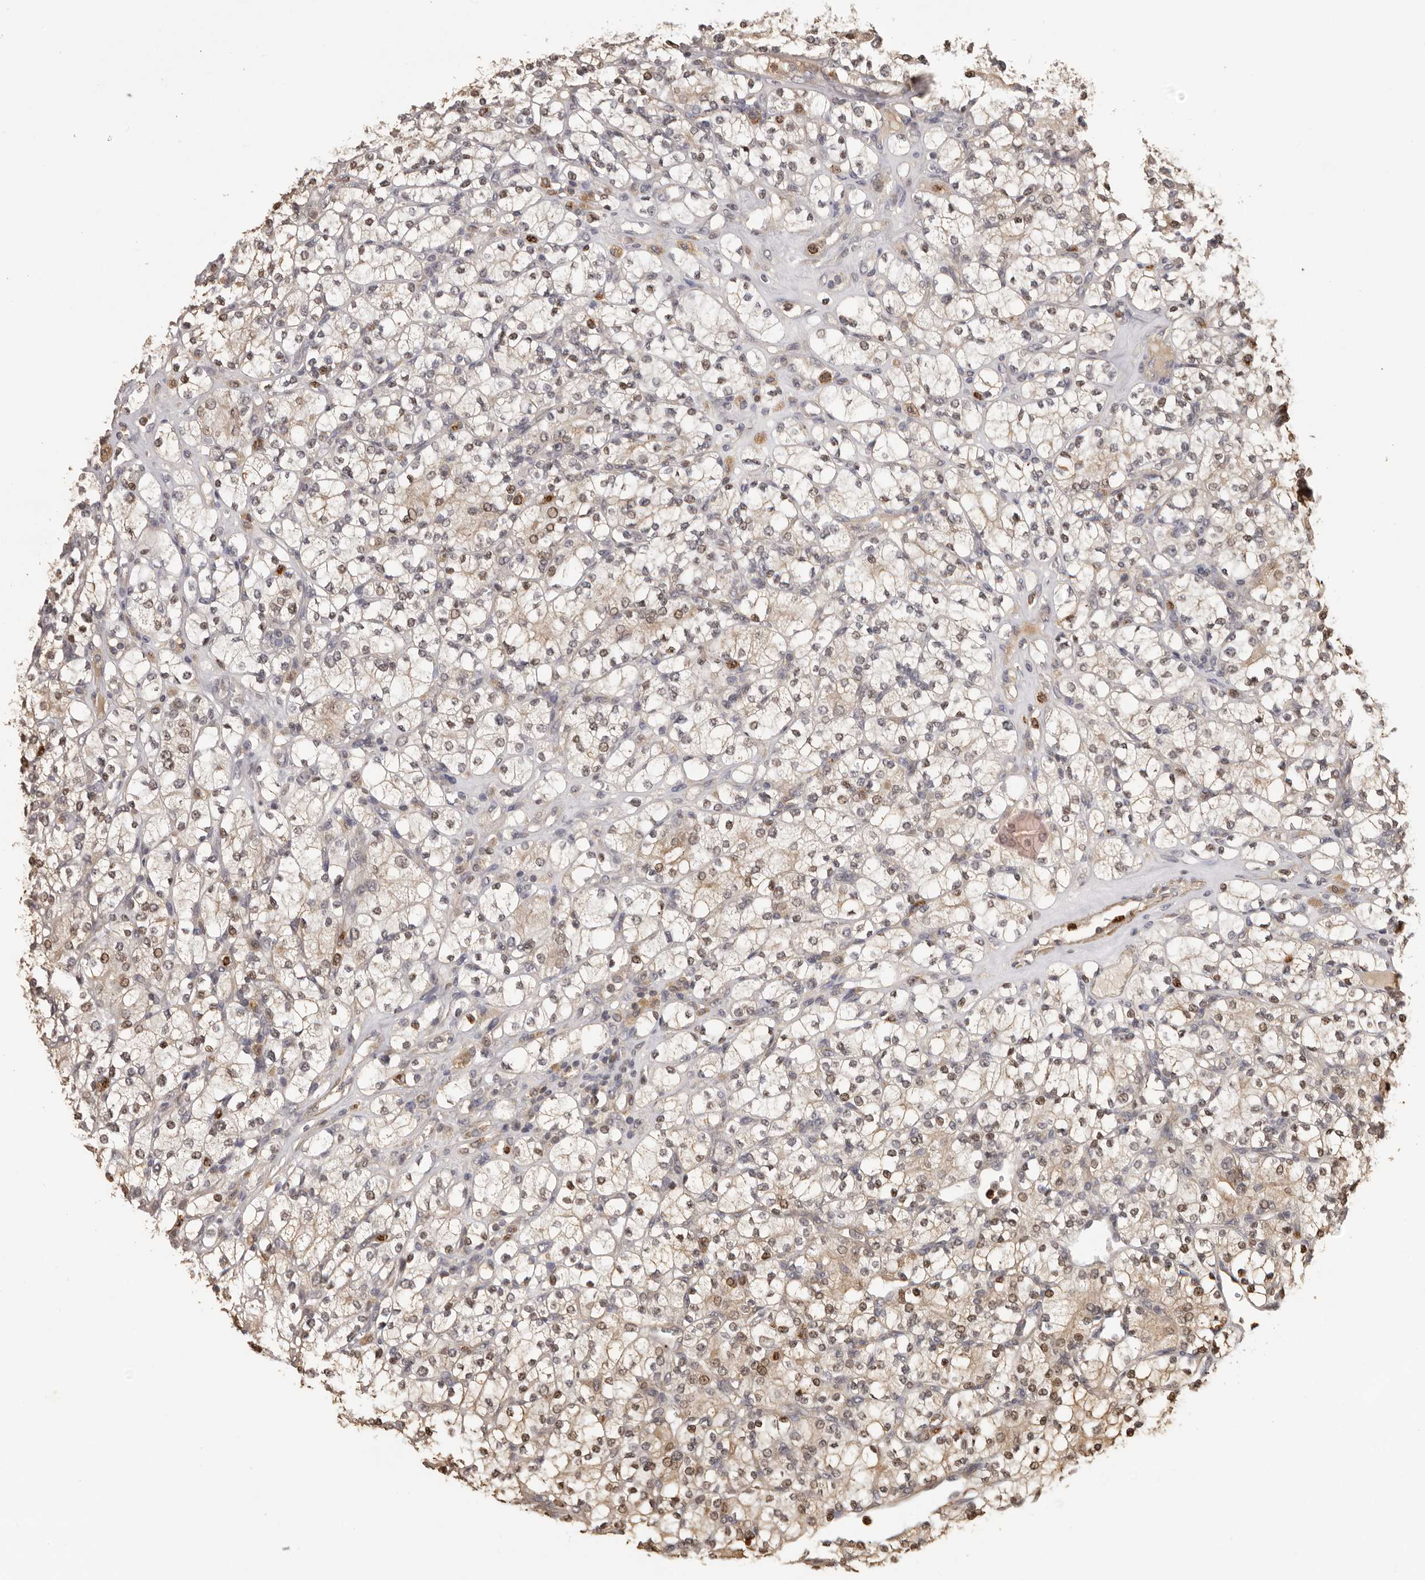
{"staining": {"intensity": "moderate", "quantity": "25%-75%", "location": "cytoplasmic/membranous,nuclear"}, "tissue": "renal cancer", "cell_type": "Tumor cells", "image_type": "cancer", "snomed": [{"axis": "morphology", "description": "Adenocarcinoma, NOS"}, {"axis": "topography", "description": "Kidney"}], "caption": "The photomicrograph shows immunohistochemical staining of renal adenocarcinoma. There is moderate cytoplasmic/membranous and nuclear staining is seen in about 25%-75% of tumor cells. The protein of interest is stained brown, and the nuclei are stained in blue (DAB IHC with brightfield microscopy, high magnification).", "gene": "KIF2B", "patient": {"sex": "male", "age": 77}}